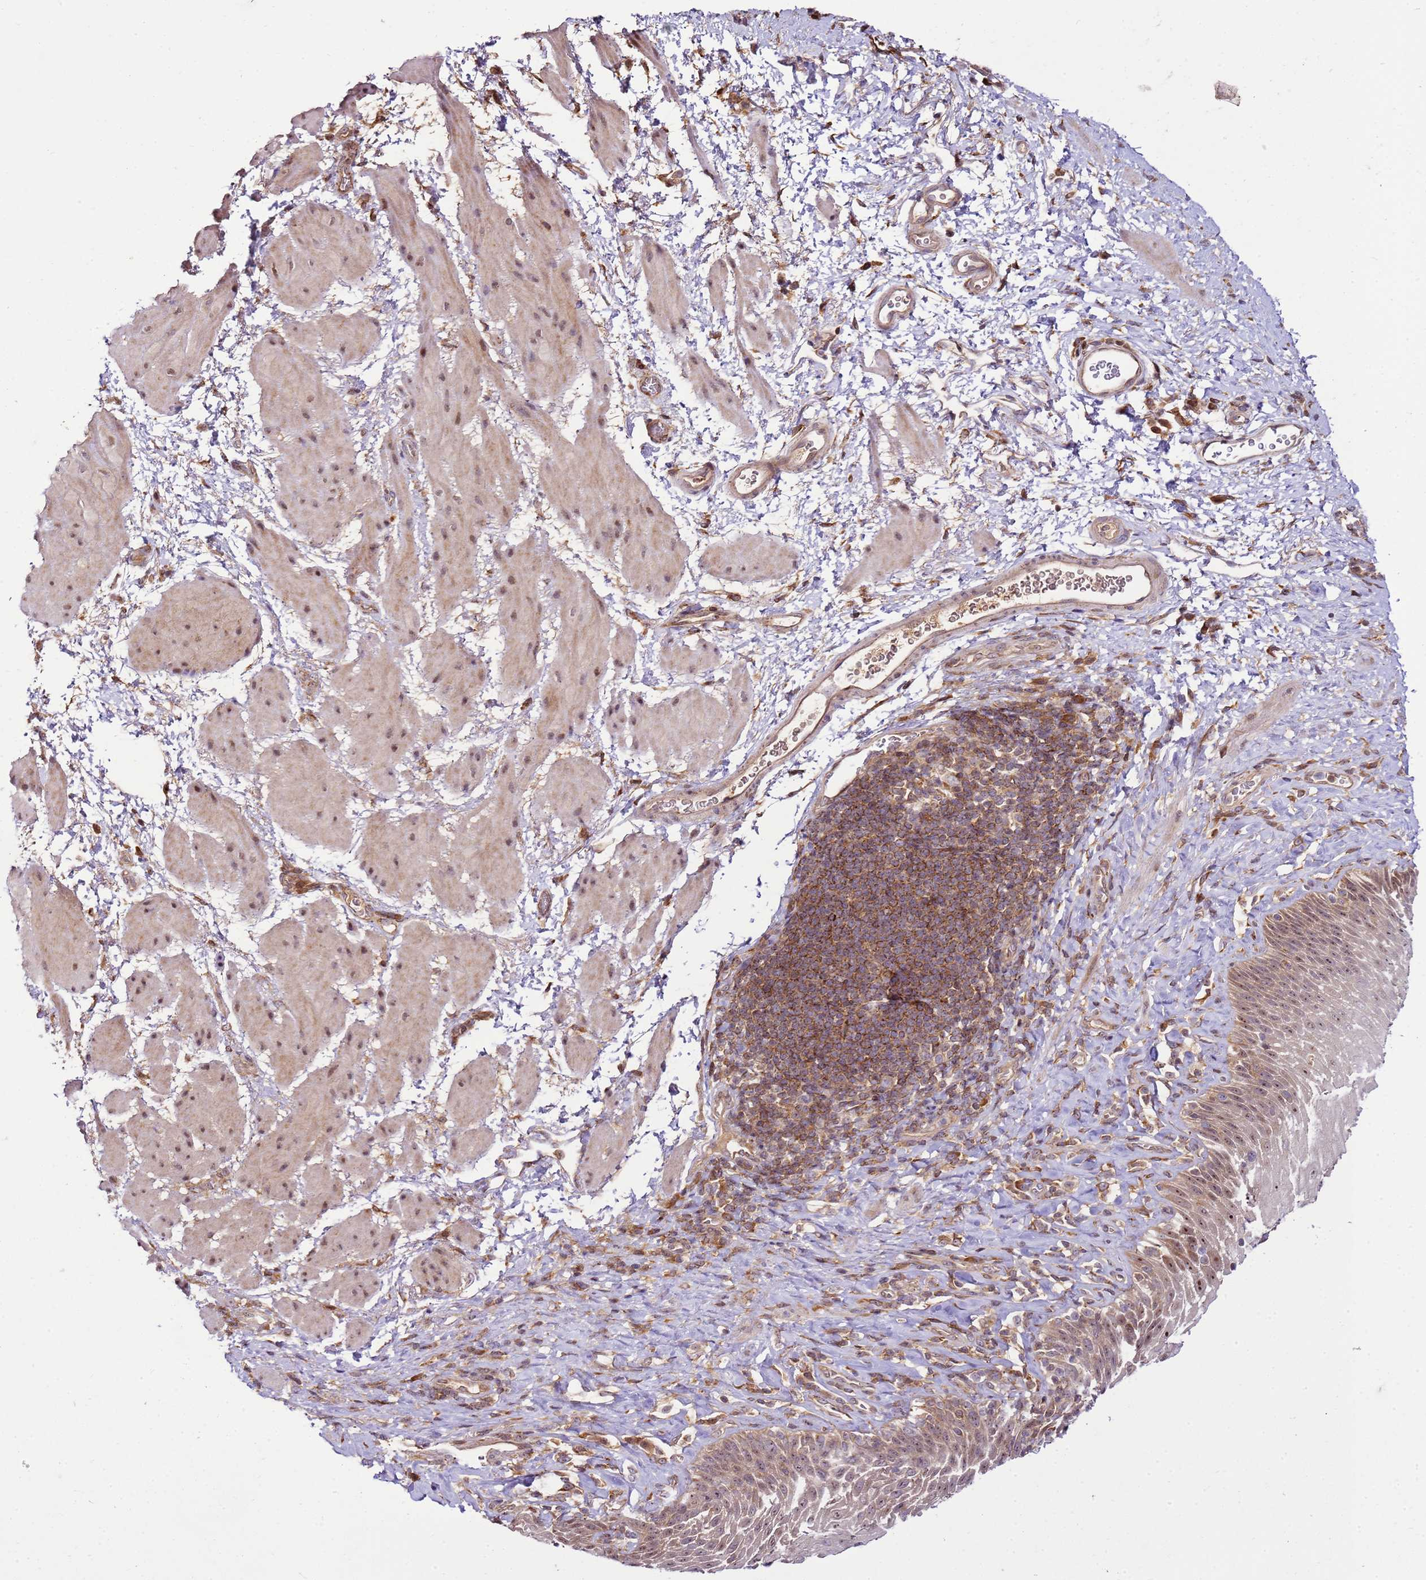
{"staining": {"intensity": "moderate", "quantity": ">75%", "location": "cytoplasmic/membranous,nuclear"}, "tissue": "esophagus", "cell_type": "Squamous epithelial cells", "image_type": "normal", "snomed": [{"axis": "morphology", "description": "Normal tissue, NOS"}, {"axis": "topography", "description": "Esophagus"}], "caption": "Immunohistochemistry (IHC) of unremarkable esophagus shows medium levels of moderate cytoplasmic/membranous,nuclear expression in about >75% of squamous epithelial cells. The protein of interest is stained brown, and the nuclei are stained in blue (DAB IHC with brightfield microscopy, high magnification).", "gene": "RASA3", "patient": {"sex": "female", "age": 61}}